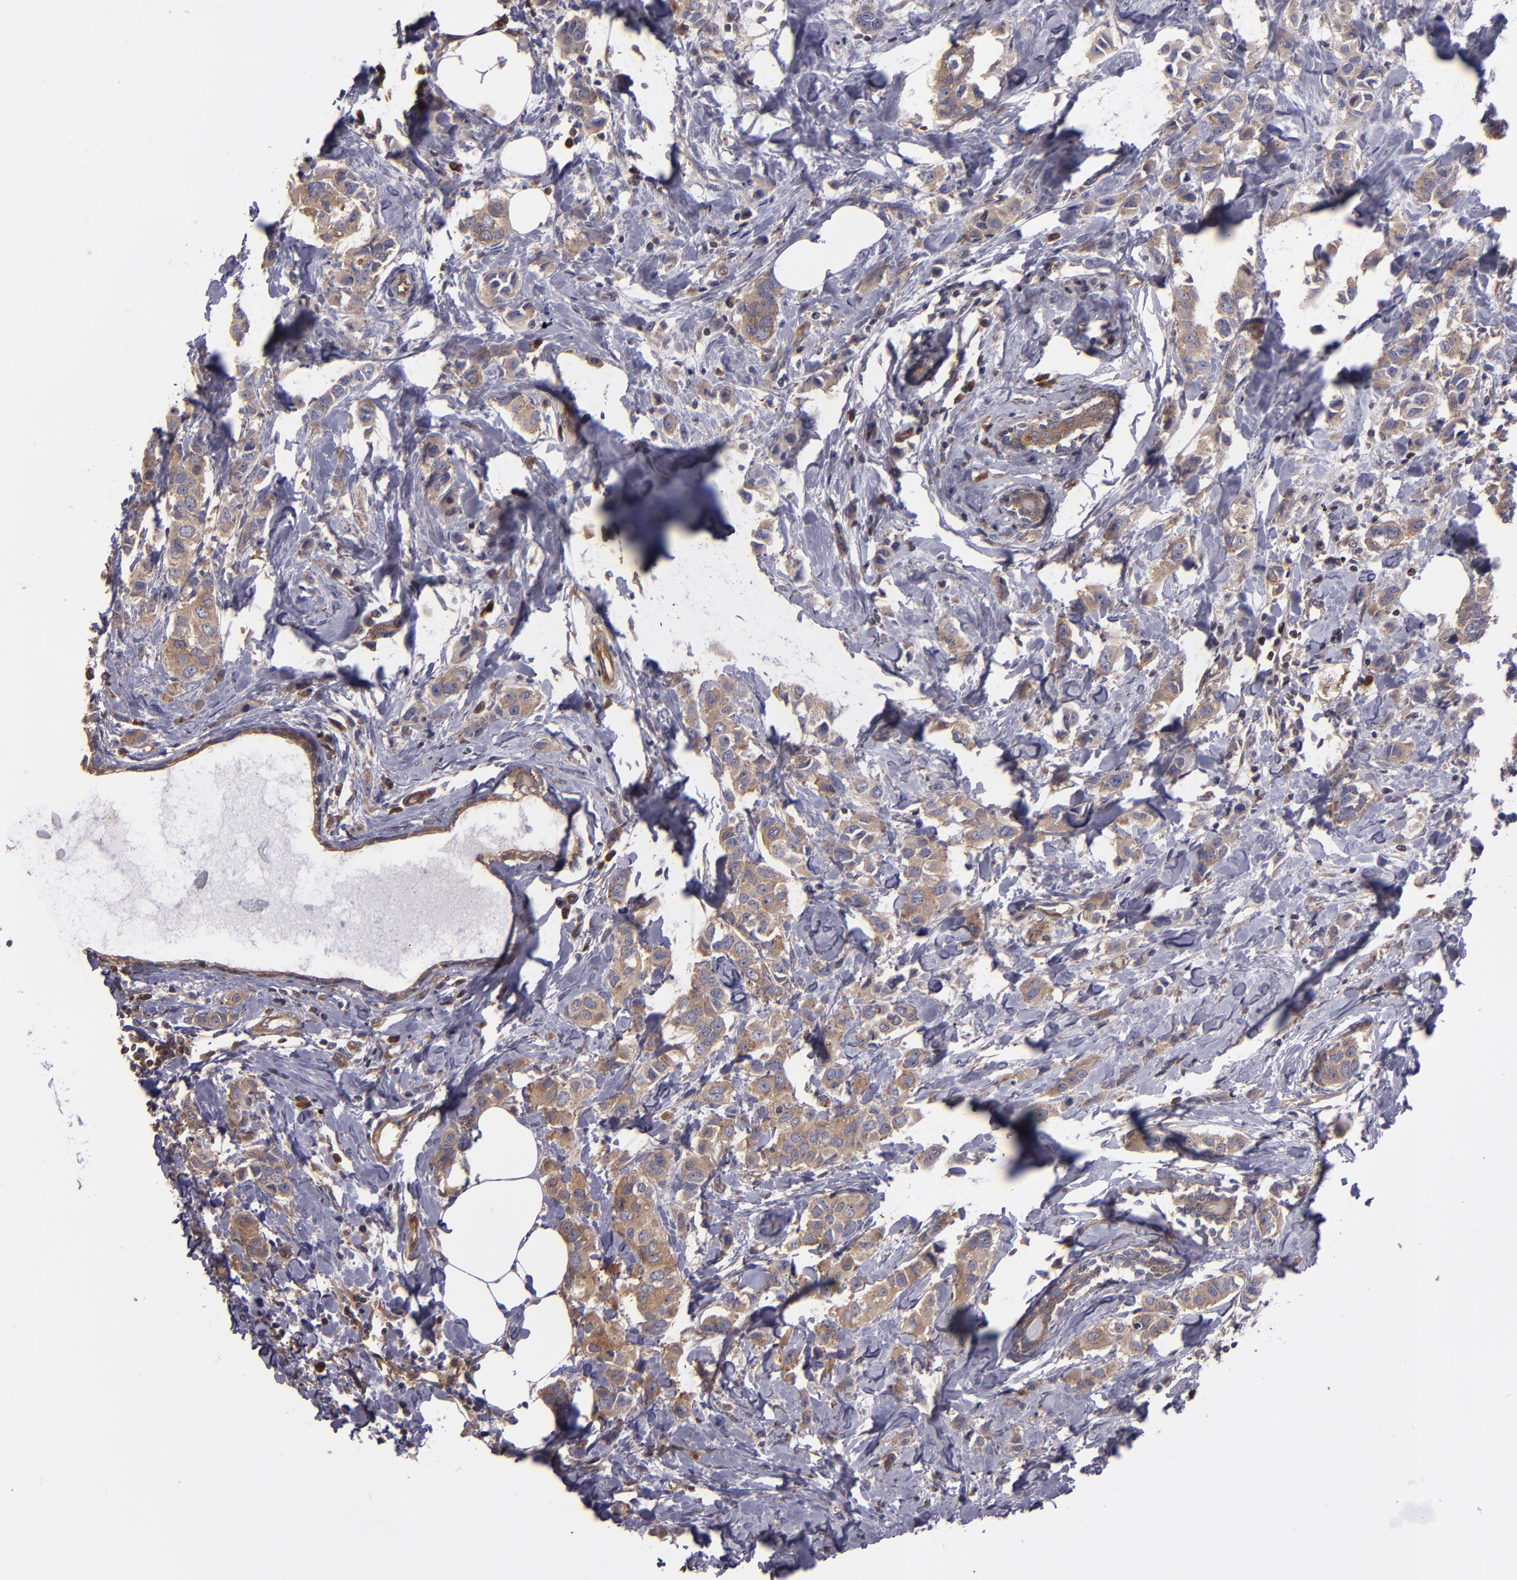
{"staining": {"intensity": "weak", "quantity": ">75%", "location": "cytoplasmic/membranous"}, "tissue": "breast cancer", "cell_type": "Tumor cells", "image_type": "cancer", "snomed": [{"axis": "morphology", "description": "Normal tissue, NOS"}, {"axis": "morphology", "description": "Duct carcinoma"}, {"axis": "topography", "description": "Breast"}], "caption": "Protein positivity by immunohistochemistry (IHC) displays weak cytoplasmic/membranous expression in approximately >75% of tumor cells in breast infiltrating ductal carcinoma.", "gene": "CARS1", "patient": {"sex": "female", "age": 50}}